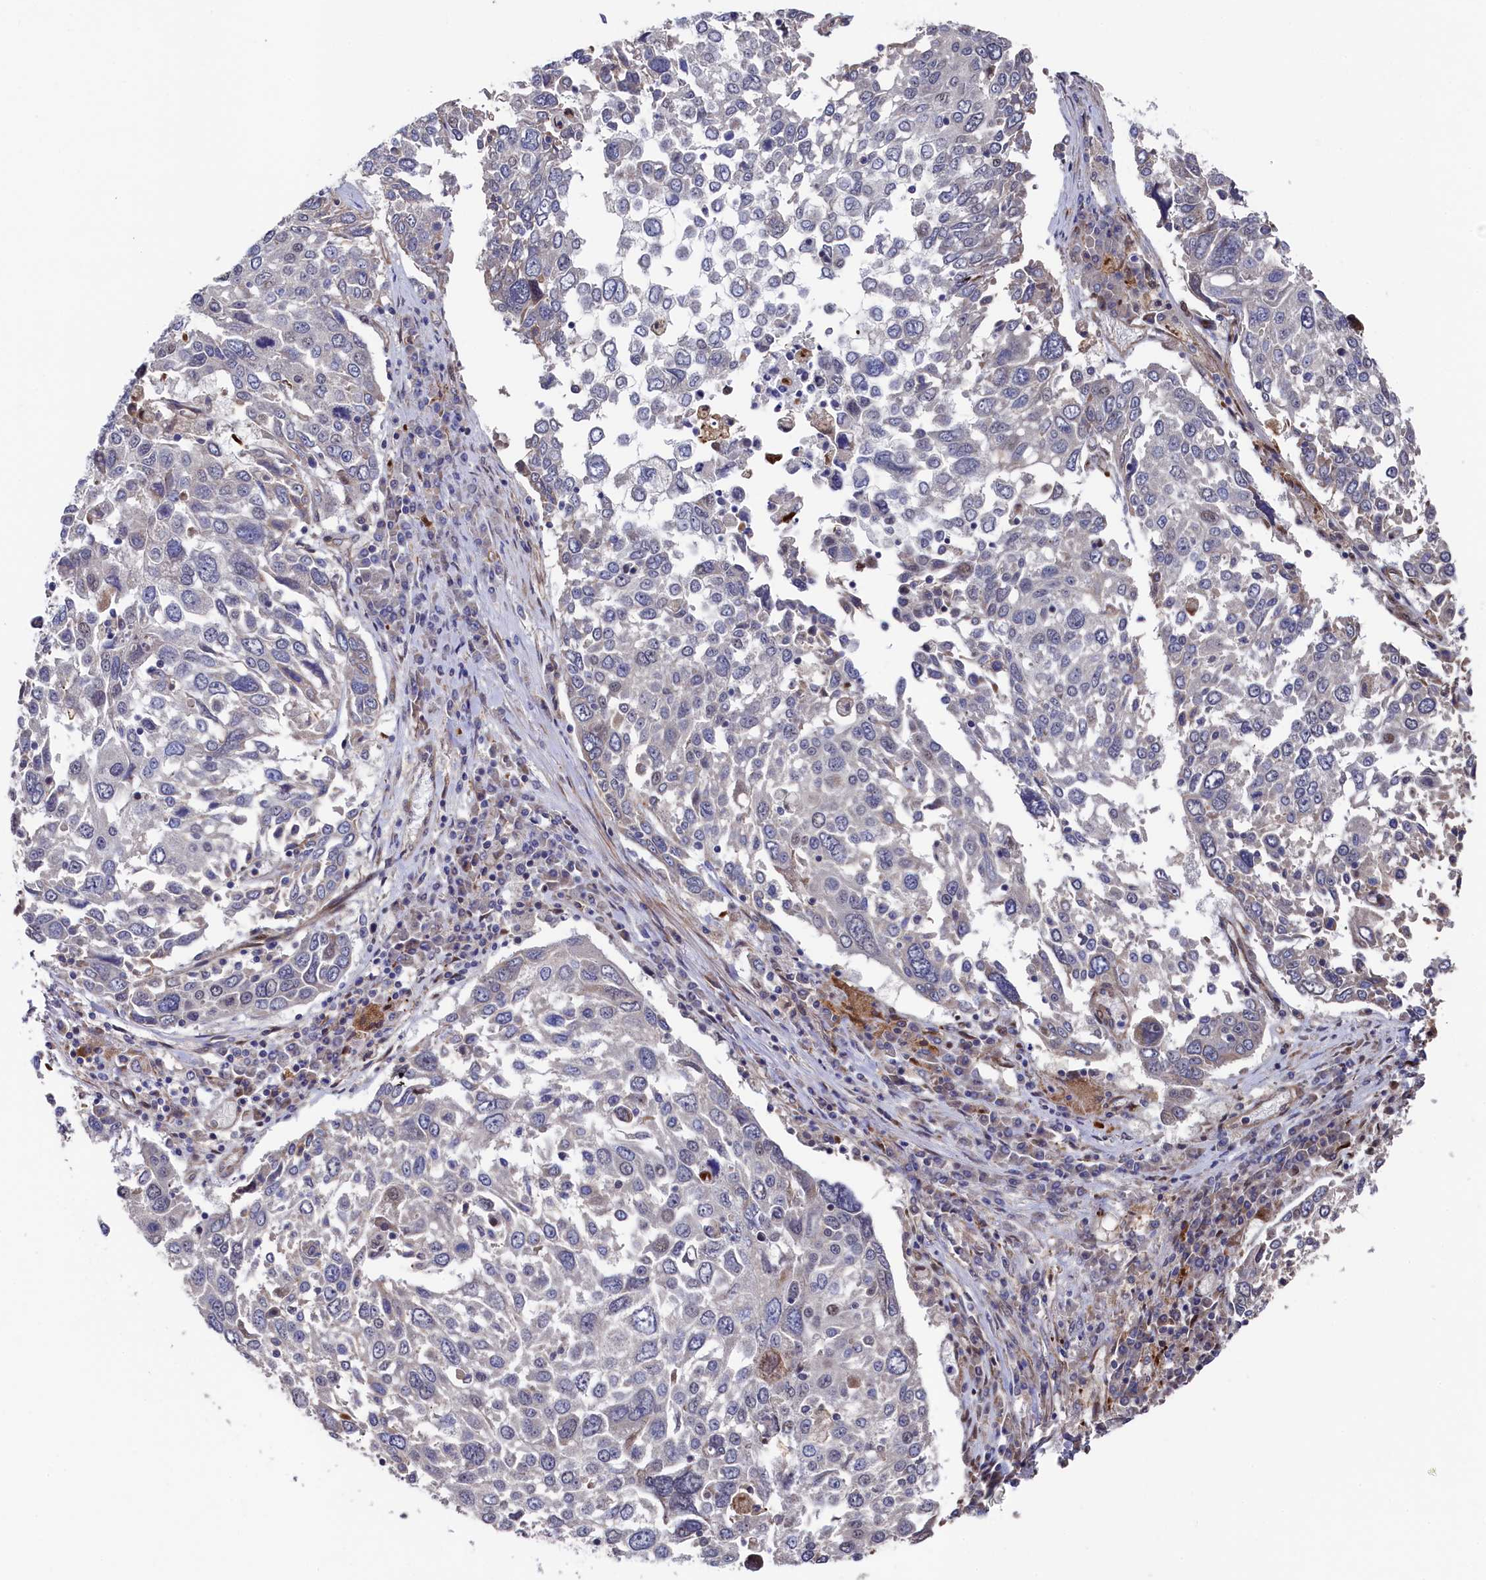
{"staining": {"intensity": "negative", "quantity": "none", "location": "none"}, "tissue": "lung cancer", "cell_type": "Tumor cells", "image_type": "cancer", "snomed": [{"axis": "morphology", "description": "Squamous cell carcinoma, NOS"}, {"axis": "topography", "description": "Lung"}], "caption": "High magnification brightfield microscopy of lung cancer (squamous cell carcinoma) stained with DAB (3,3'-diaminobenzidine) (brown) and counterstained with hematoxylin (blue): tumor cells show no significant positivity.", "gene": "ZNF891", "patient": {"sex": "male", "age": 65}}